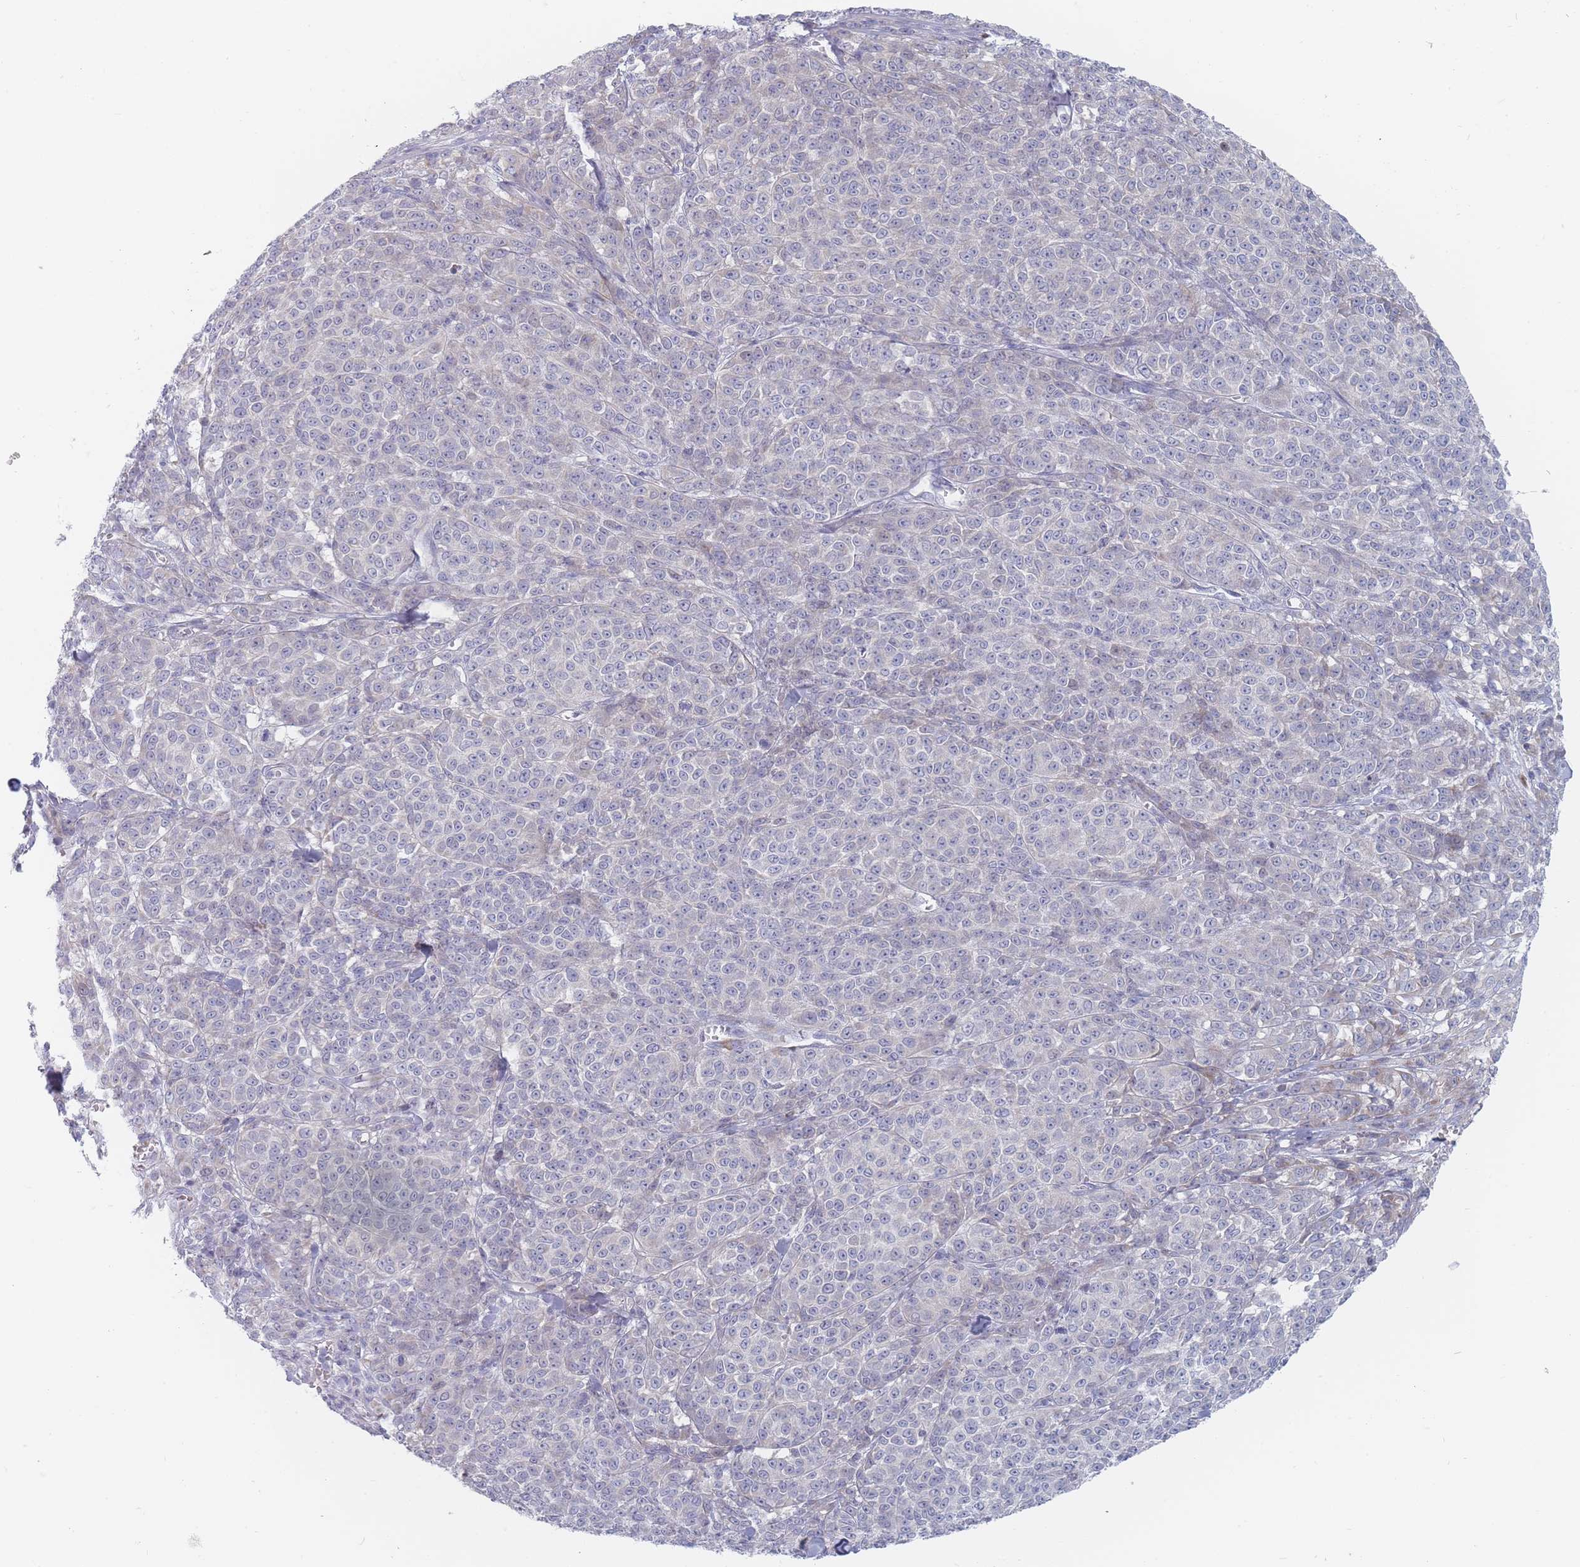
{"staining": {"intensity": "negative", "quantity": "none", "location": "none"}, "tissue": "melanoma", "cell_type": "Tumor cells", "image_type": "cancer", "snomed": [{"axis": "morphology", "description": "Normal tissue, NOS"}, {"axis": "morphology", "description": "Malignant melanoma, NOS"}, {"axis": "topography", "description": "Skin"}], "caption": "An immunohistochemistry image of melanoma is shown. There is no staining in tumor cells of melanoma.", "gene": "SPATS1", "patient": {"sex": "female", "age": 34}}